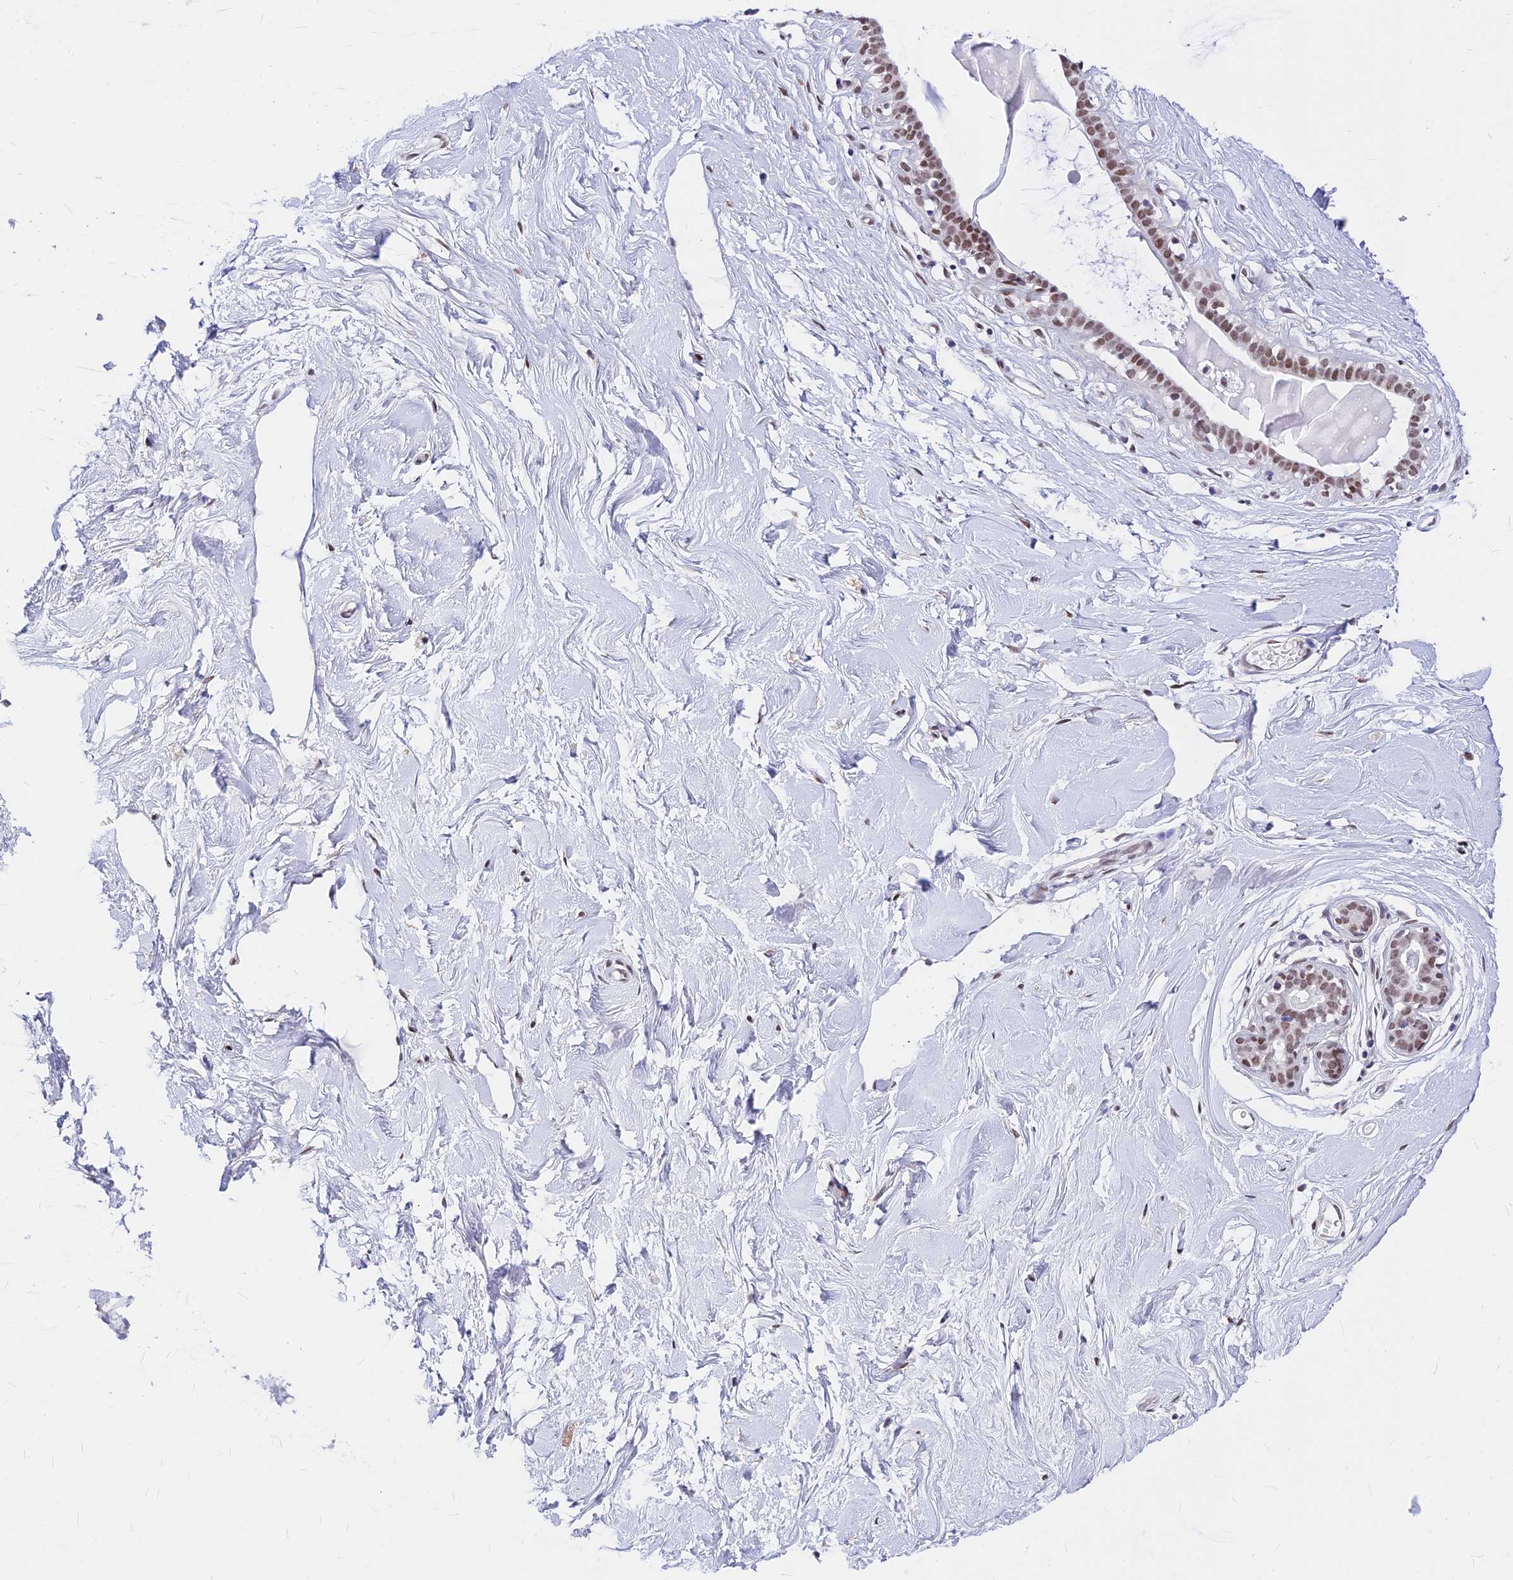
{"staining": {"intensity": "negative", "quantity": "none", "location": "none"}, "tissue": "breast", "cell_type": "Adipocytes", "image_type": "normal", "snomed": [{"axis": "morphology", "description": "Normal tissue, NOS"}, {"axis": "morphology", "description": "Adenoma, NOS"}, {"axis": "topography", "description": "Breast"}], "caption": "This photomicrograph is of unremarkable breast stained with immunohistochemistry (IHC) to label a protein in brown with the nuclei are counter-stained blue. There is no staining in adipocytes. (Brightfield microscopy of DAB (3,3'-diaminobenzidine) immunohistochemistry (IHC) at high magnification).", "gene": "KCTD13", "patient": {"sex": "female", "age": 23}}